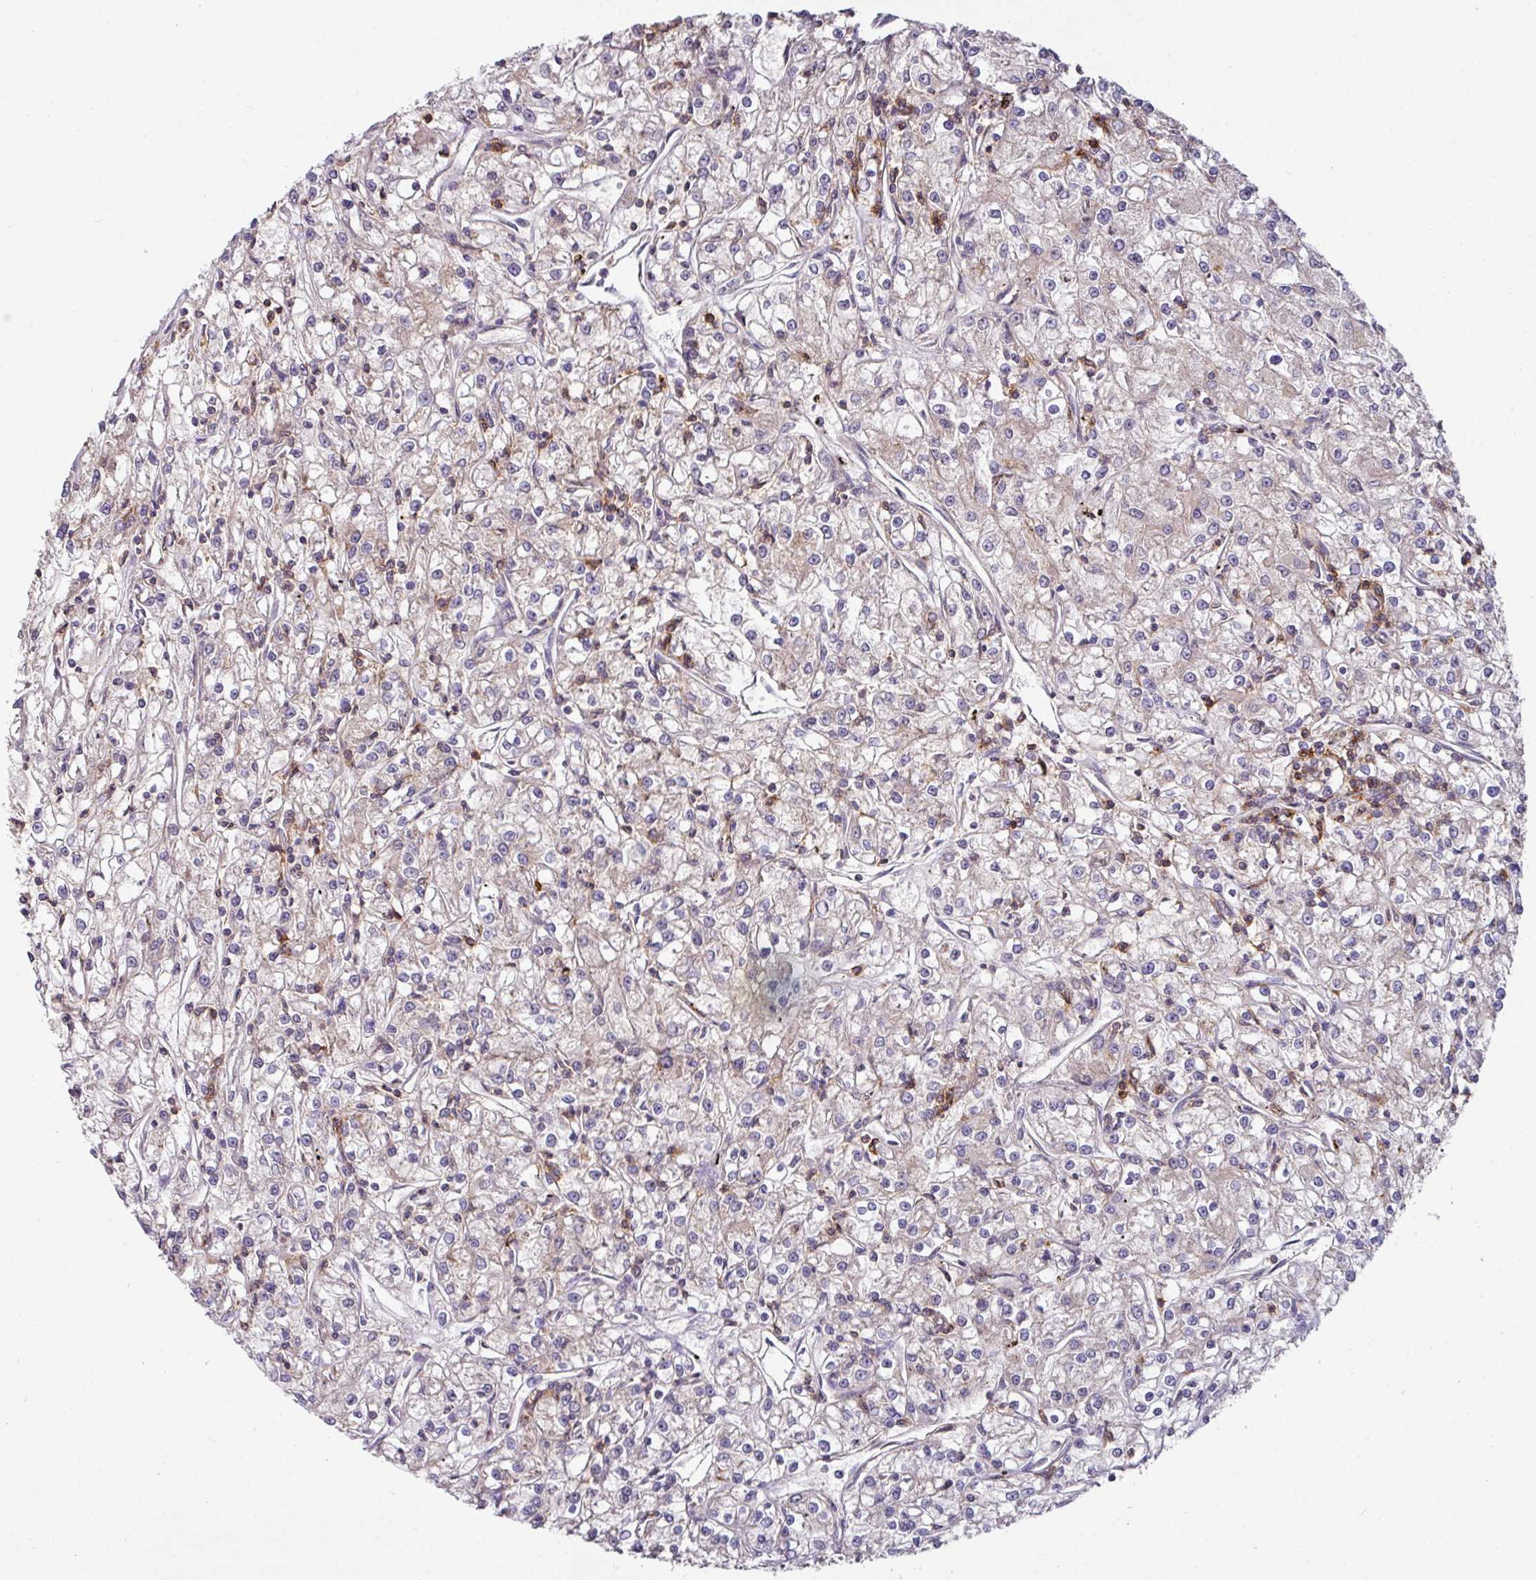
{"staining": {"intensity": "negative", "quantity": "none", "location": "none"}, "tissue": "renal cancer", "cell_type": "Tumor cells", "image_type": "cancer", "snomed": [{"axis": "morphology", "description": "Adenocarcinoma, NOS"}, {"axis": "topography", "description": "Kidney"}], "caption": "The histopathology image reveals no significant staining in tumor cells of renal adenocarcinoma.", "gene": "CD3G", "patient": {"sex": "female", "age": 59}}